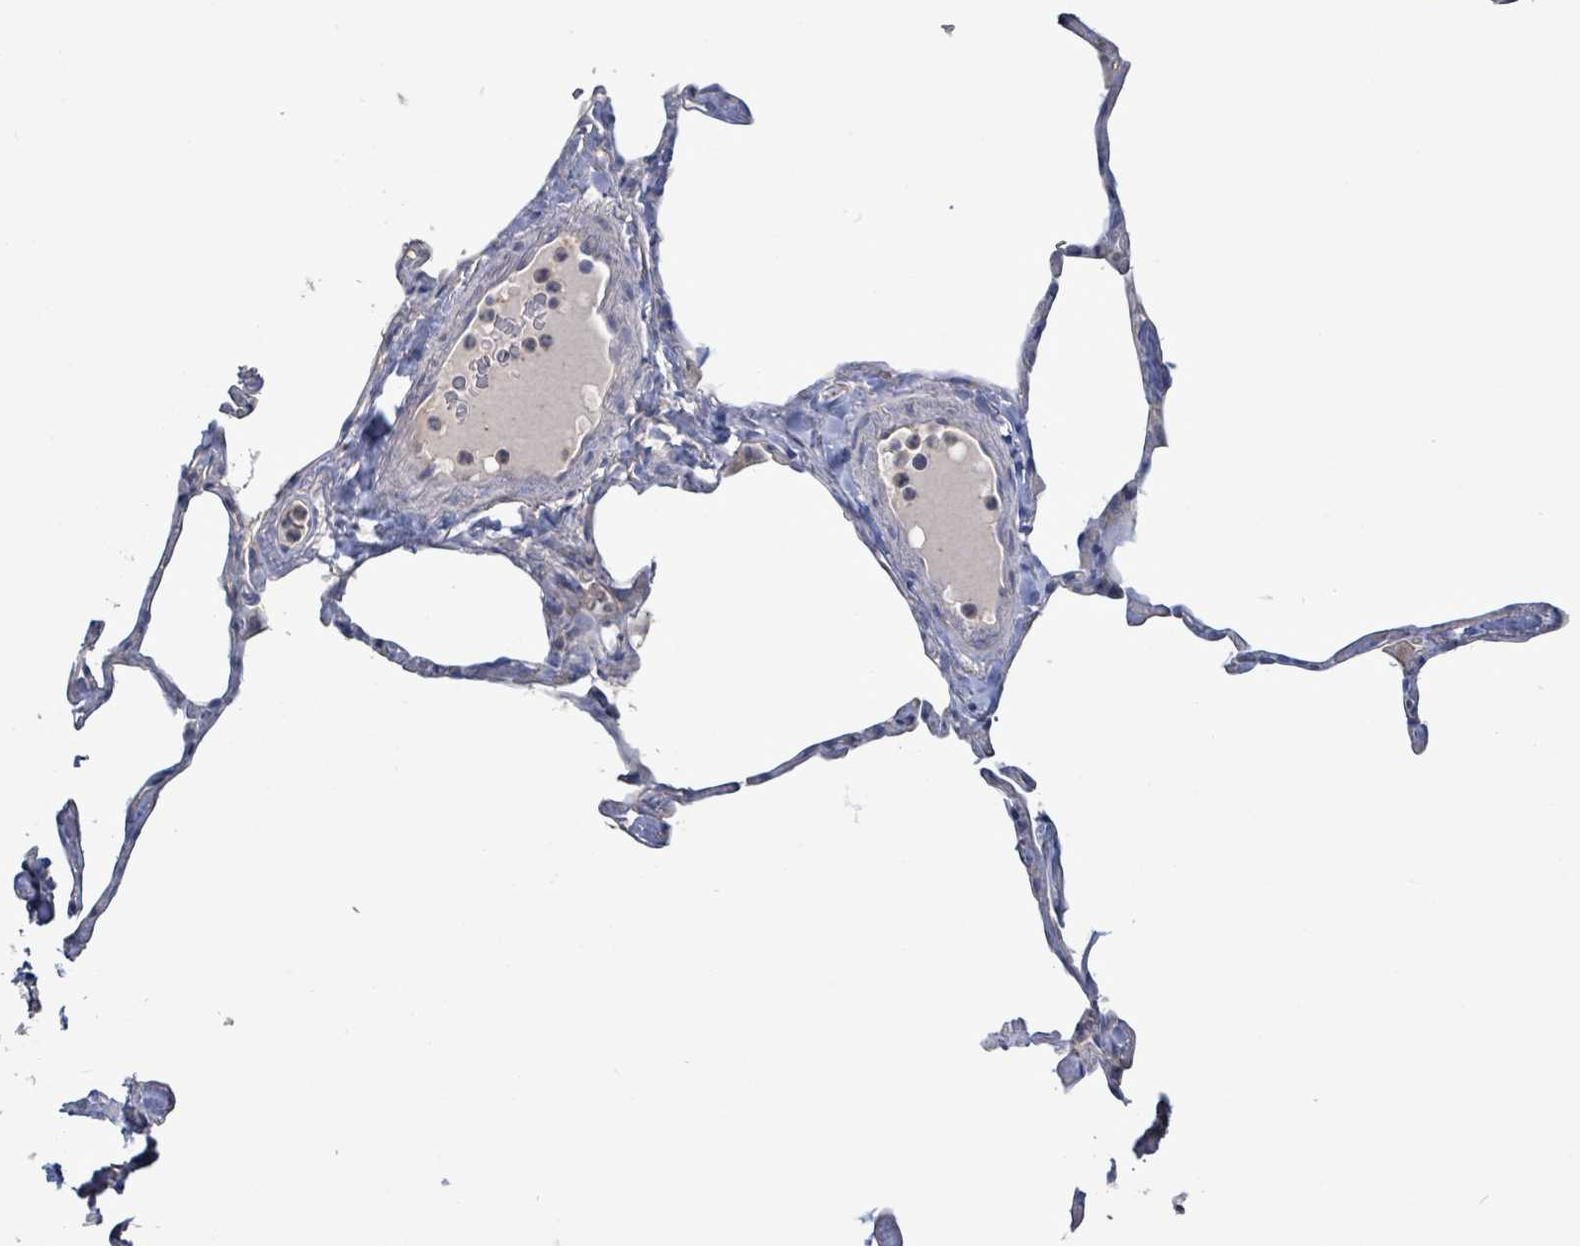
{"staining": {"intensity": "negative", "quantity": "none", "location": "none"}, "tissue": "lung", "cell_type": "Alveolar cells", "image_type": "normal", "snomed": [{"axis": "morphology", "description": "Normal tissue, NOS"}, {"axis": "topography", "description": "Lung"}], "caption": "Human lung stained for a protein using immunohistochemistry (IHC) shows no positivity in alveolar cells.", "gene": "HRAS", "patient": {"sex": "male", "age": 65}}